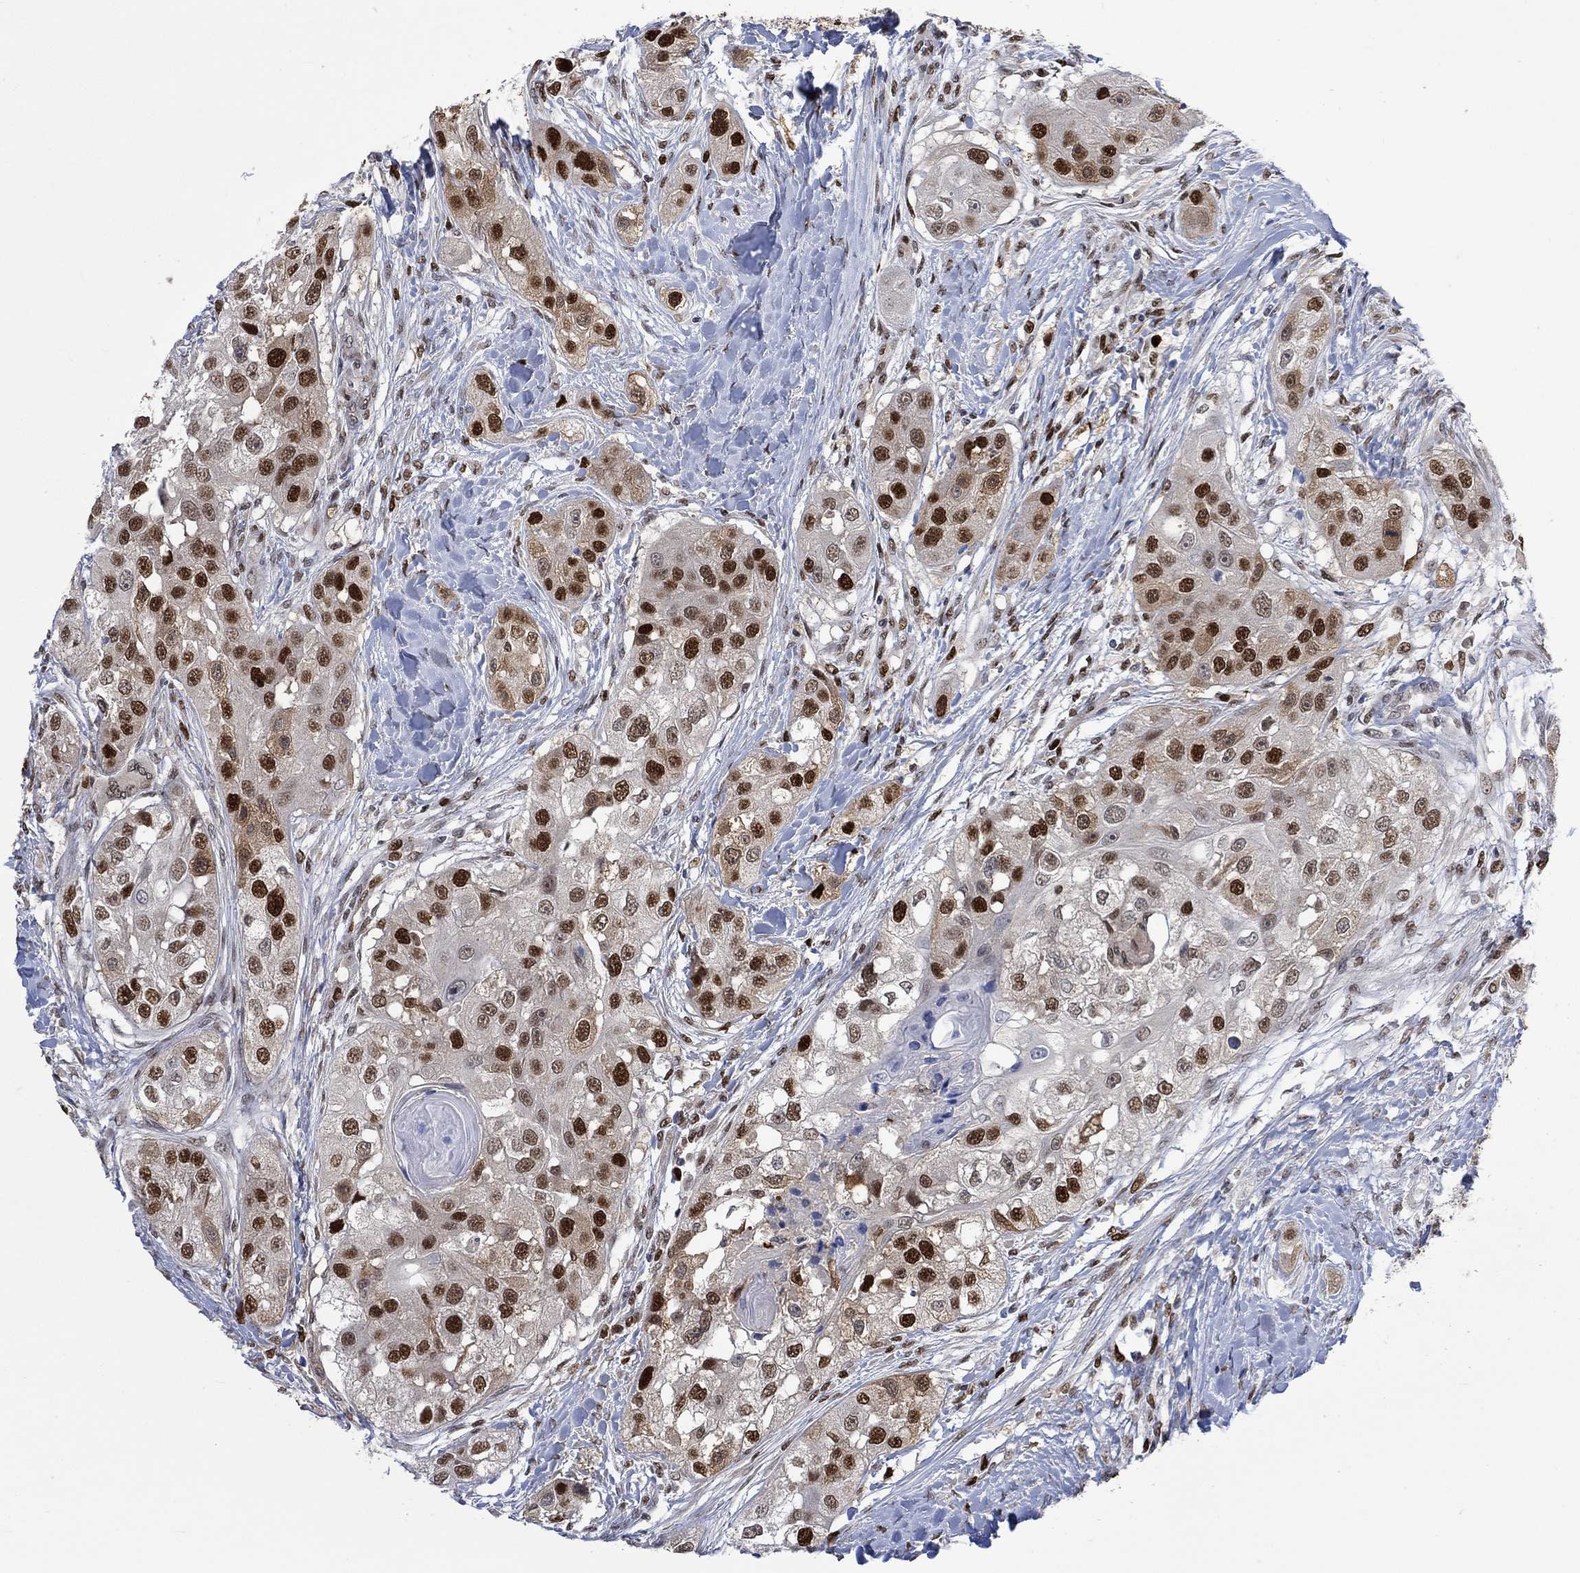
{"staining": {"intensity": "strong", "quantity": "25%-75%", "location": "nuclear"}, "tissue": "head and neck cancer", "cell_type": "Tumor cells", "image_type": "cancer", "snomed": [{"axis": "morphology", "description": "Normal tissue, NOS"}, {"axis": "morphology", "description": "Squamous cell carcinoma, NOS"}, {"axis": "topography", "description": "Skeletal muscle"}, {"axis": "topography", "description": "Head-Neck"}], "caption": "Immunohistochemistry (IHC) image of neoplastic tissue: human head and neck cancer (squamous cell carcinoma) stained using immunohistochemistry reveals high levels of strong protein expression localized specifically in the nuclear of tumor cells, appearing as a nuclear brown color.", "gene": "RAD54L2", "patient": {"sex": "male", "age": 51}}